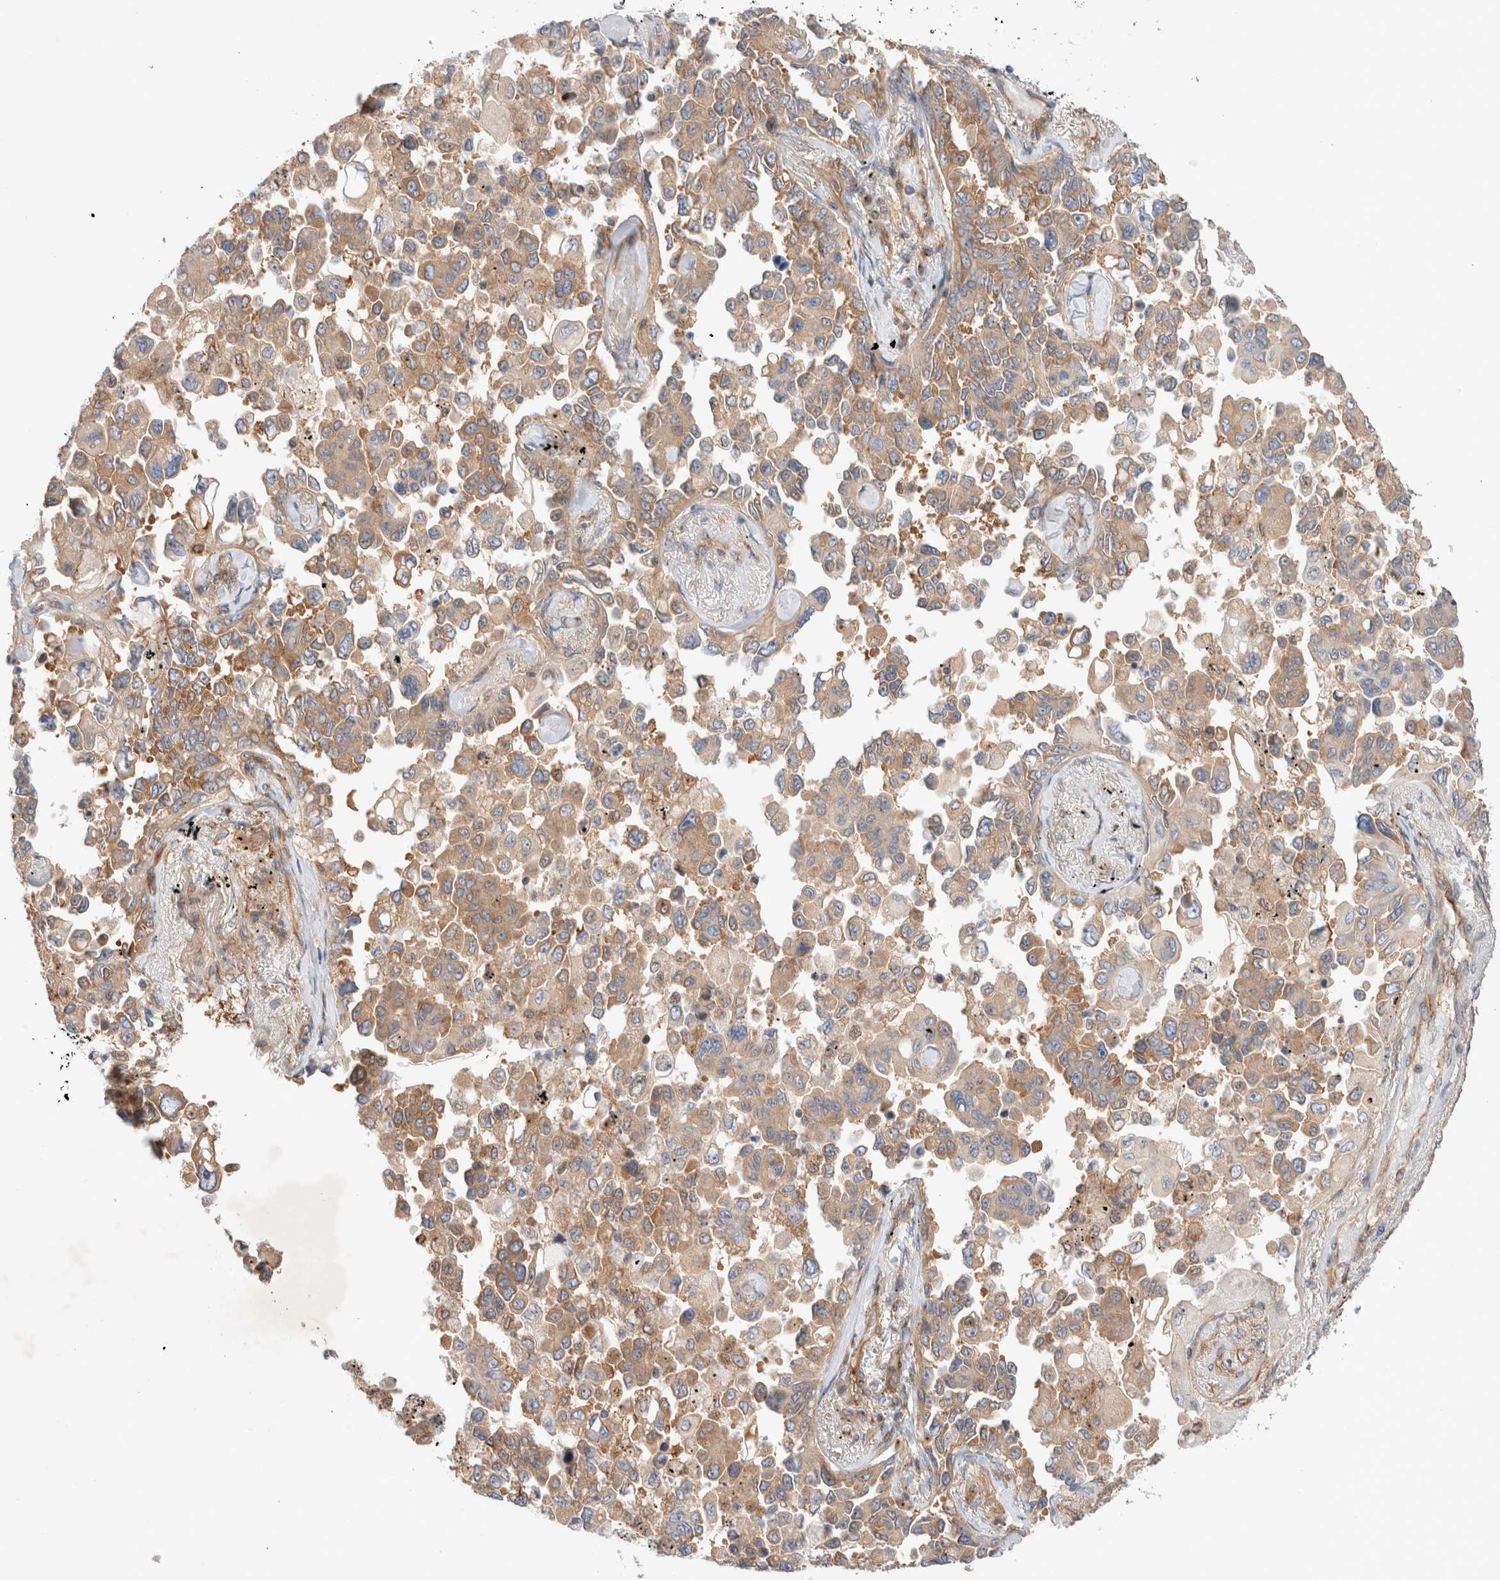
{"staining": {"intensity": "moderate", "quantity": ">75%", "location": "cytoplasmic/membranous"}, "tissue": "lung cancer", "cell_type": "Tumor cells", "image_type": "cancer", "snomed": [{"axis": "morphology", "description": "Adenocarcinoma, NOS"}, {"axis": "topography", "description": "Lung"}], "caption": "A high-resolution image shows immunohistochemistry staining of adenocarcinoma (lung), which reveals moderate cytoplasmic/membranous positivity in approximately >75% of tumor cells.", "gene": "GPR150", "patient": {"sex": "female", "age": 67}}